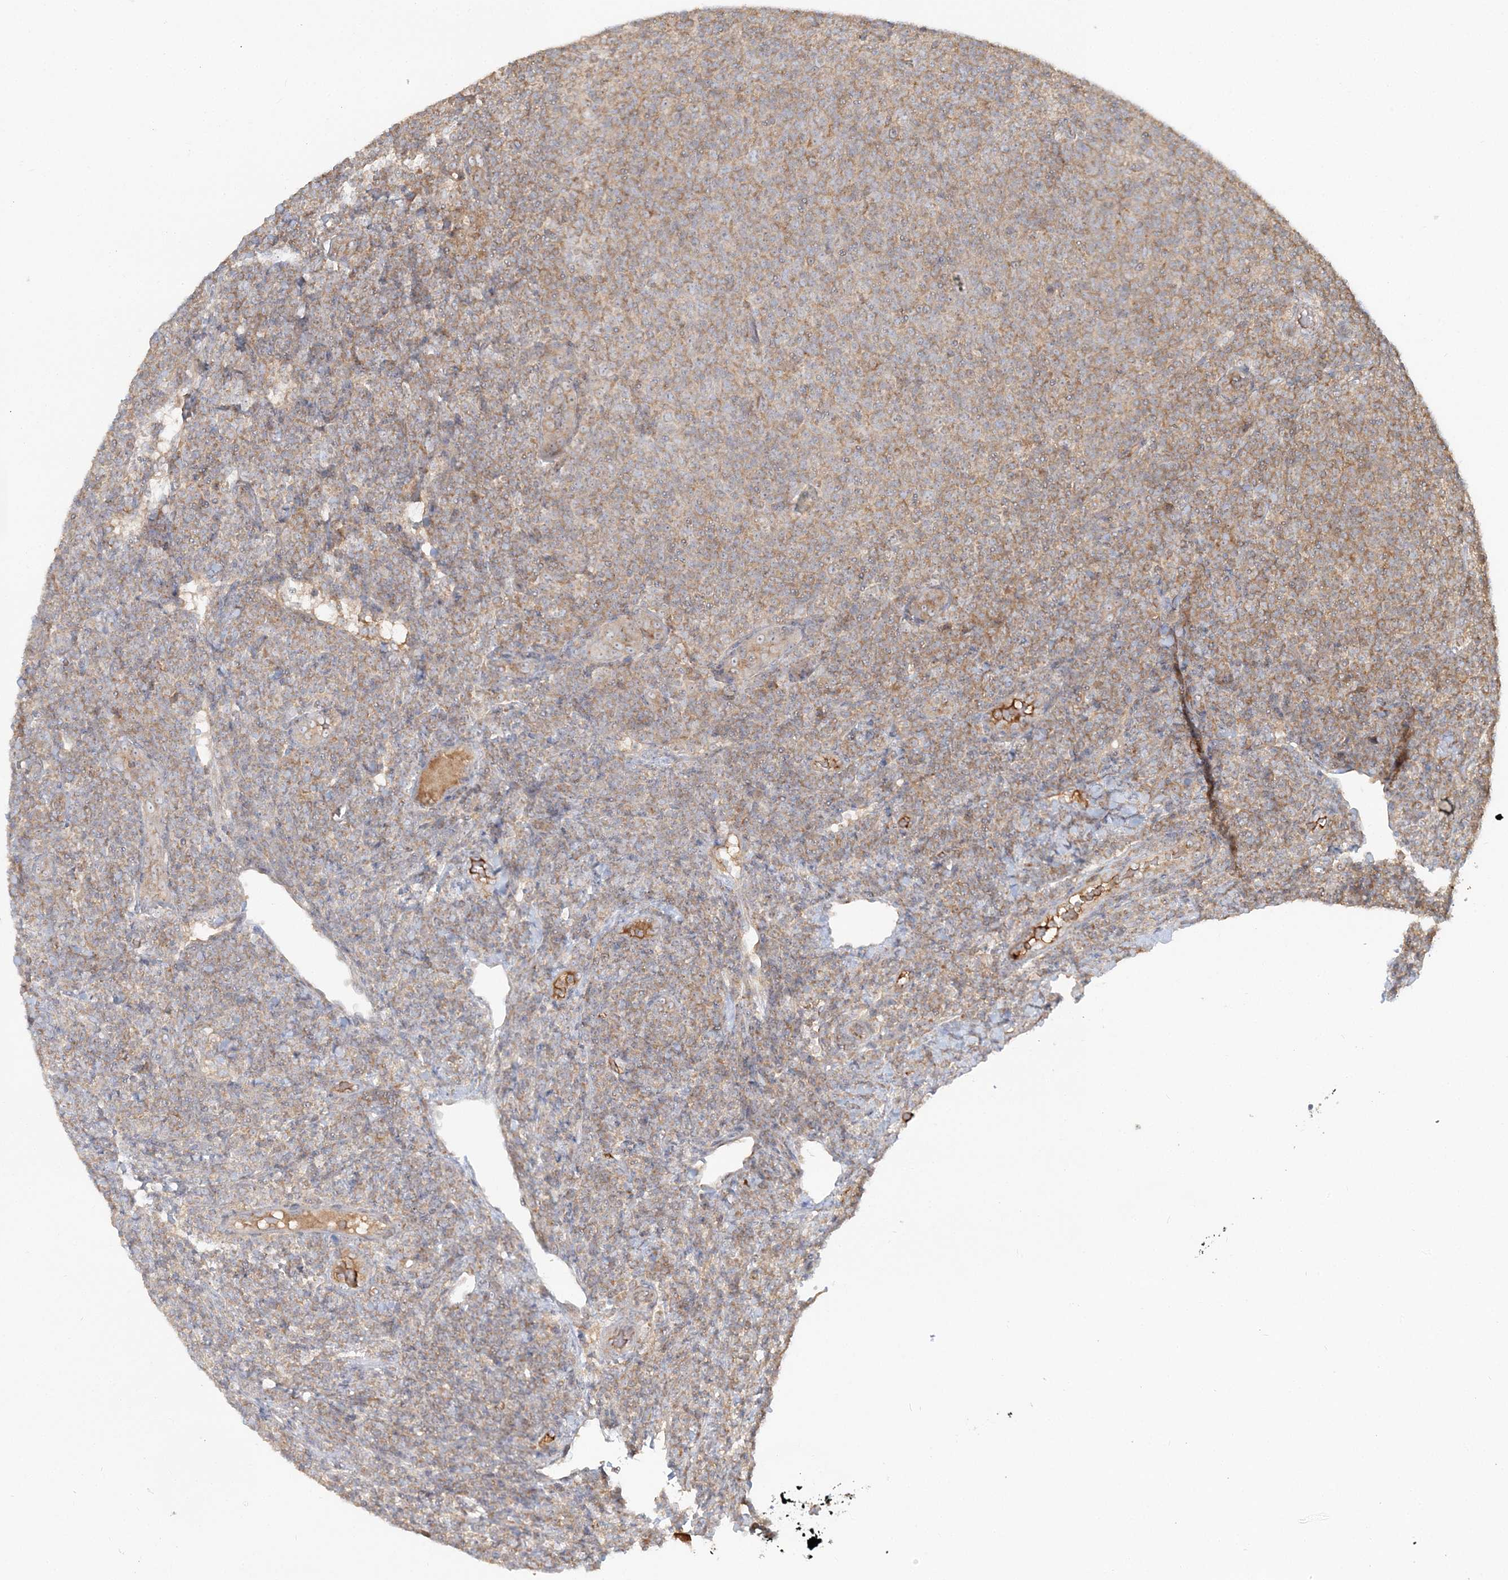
{"staining": {"intensity": "weak", "quantity": "25%-75%", "location": "cytoplasmic/membranous"}, "tissue": "lymphoma", "cell_type": "Tumor cells", "image_type": "cancer", "snomed": [{"axis": "morphology", "description": "Malignant lymphoma, non-Hodgkin's type, Low grade"}, {"axis": "topography", "description": "Lymph node"}], "caption": "Lymphoma stained with immunohistochemistry (IHC) displays weak cytoplasmic/membranous staining in approximately 25%-75% of tumor cells.", "gene": "AP1AR", "patient": {"sex": "male", "age": 66}}